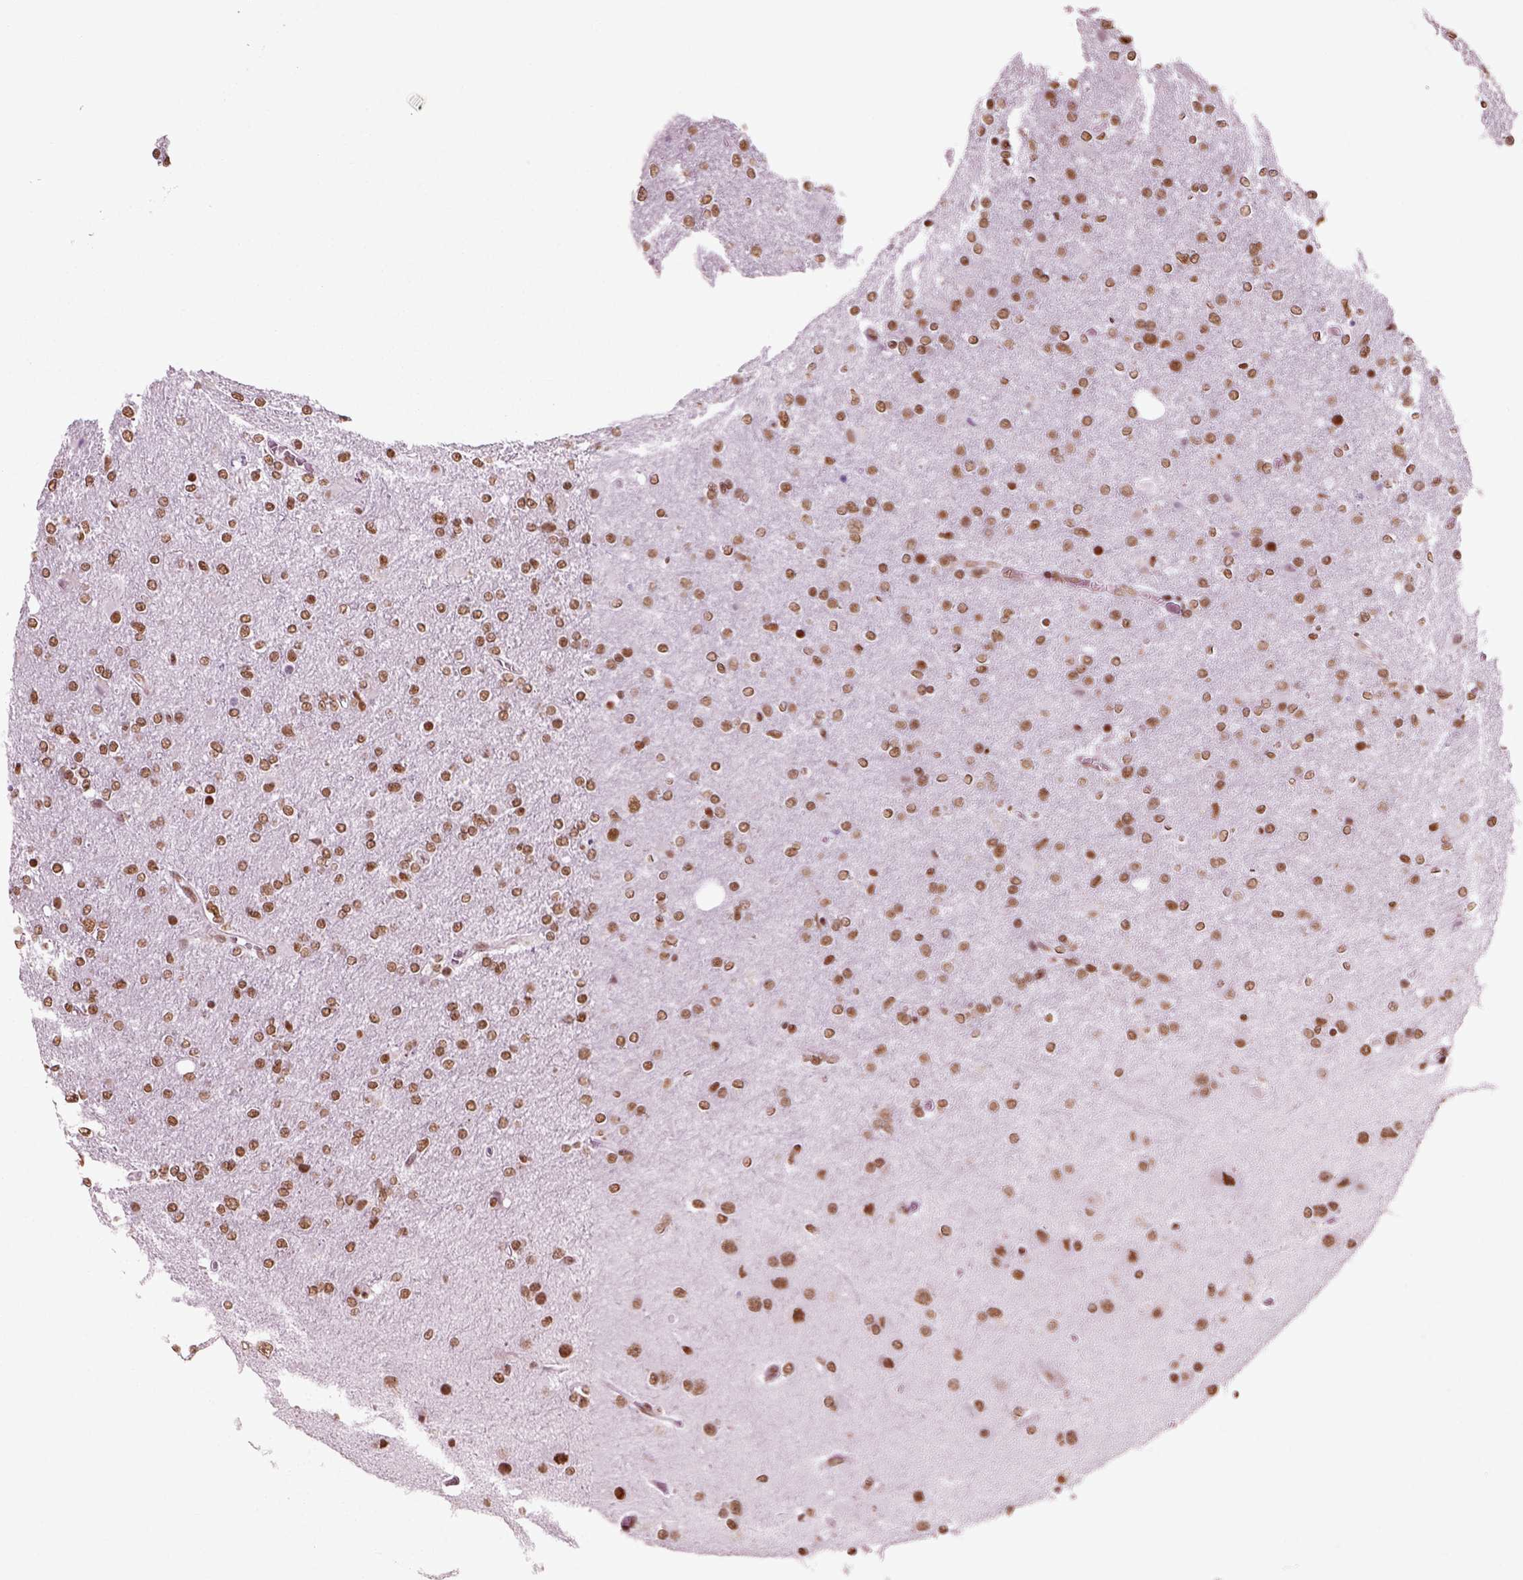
{"staining": {"intensity": "moderate", "quantity": ">75%", "location": "nuclear"}, "tissue": "glioma", "cell_type": "Tumor cells", "image_type": "cancer", "snomed": [{"axis": "morphology", "description": "Glioma, malignant, High grade"}, {"axis": "topography", "description": "Cerebral cortex"}], "caption": "An IHC histopathology image of neoplastic tissue is shown. Protein staining in brown highlights moderate nuclear positivity in glioma within tumor cells.", "gene": "POLR1H", "patient": {"sex": "male", "age": 70}}